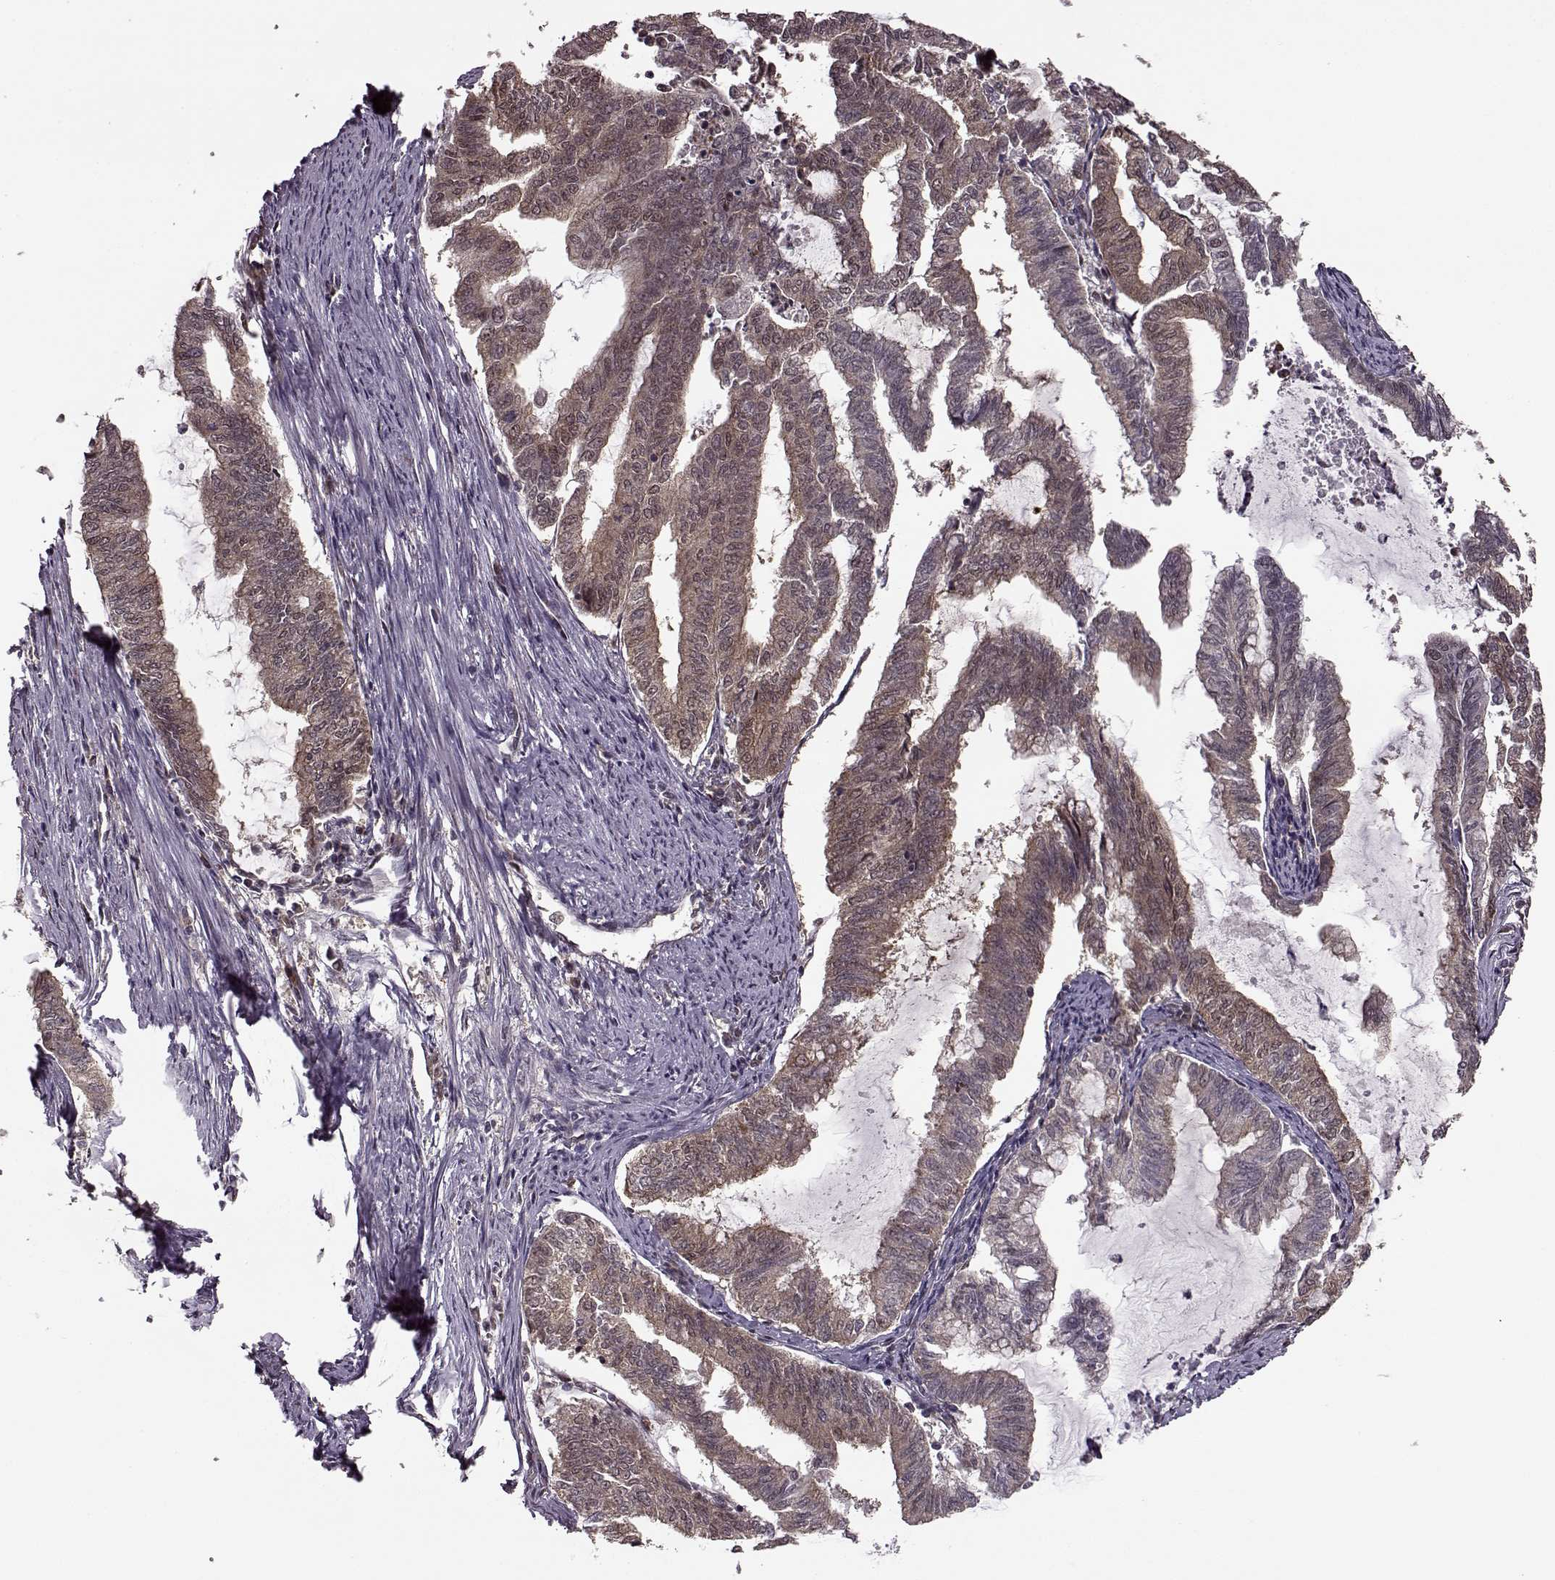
{"staining": {"intensity": "weak", "quantity": "25%-75%", "location": "cytoplasmic/membranous,nuclear"}, "tissue": "endometrial cancer", "cell_type": "Tumor cells", "image_type": "cancer", "snomed": [{"axis": "morphology", "description": "Adenocarcinoma, NOS"}, {"axis": "topography", "description": "Endometrium"}], "caption": "About 25%-75% of tumor cells in endometrial cancer reveal weak cytoplasmic/membranous and nuclear protein staining as visualized by brown immunohistochemical staining.", "gene": "FTO", "patient": {"sex": "female", "age": 79}}